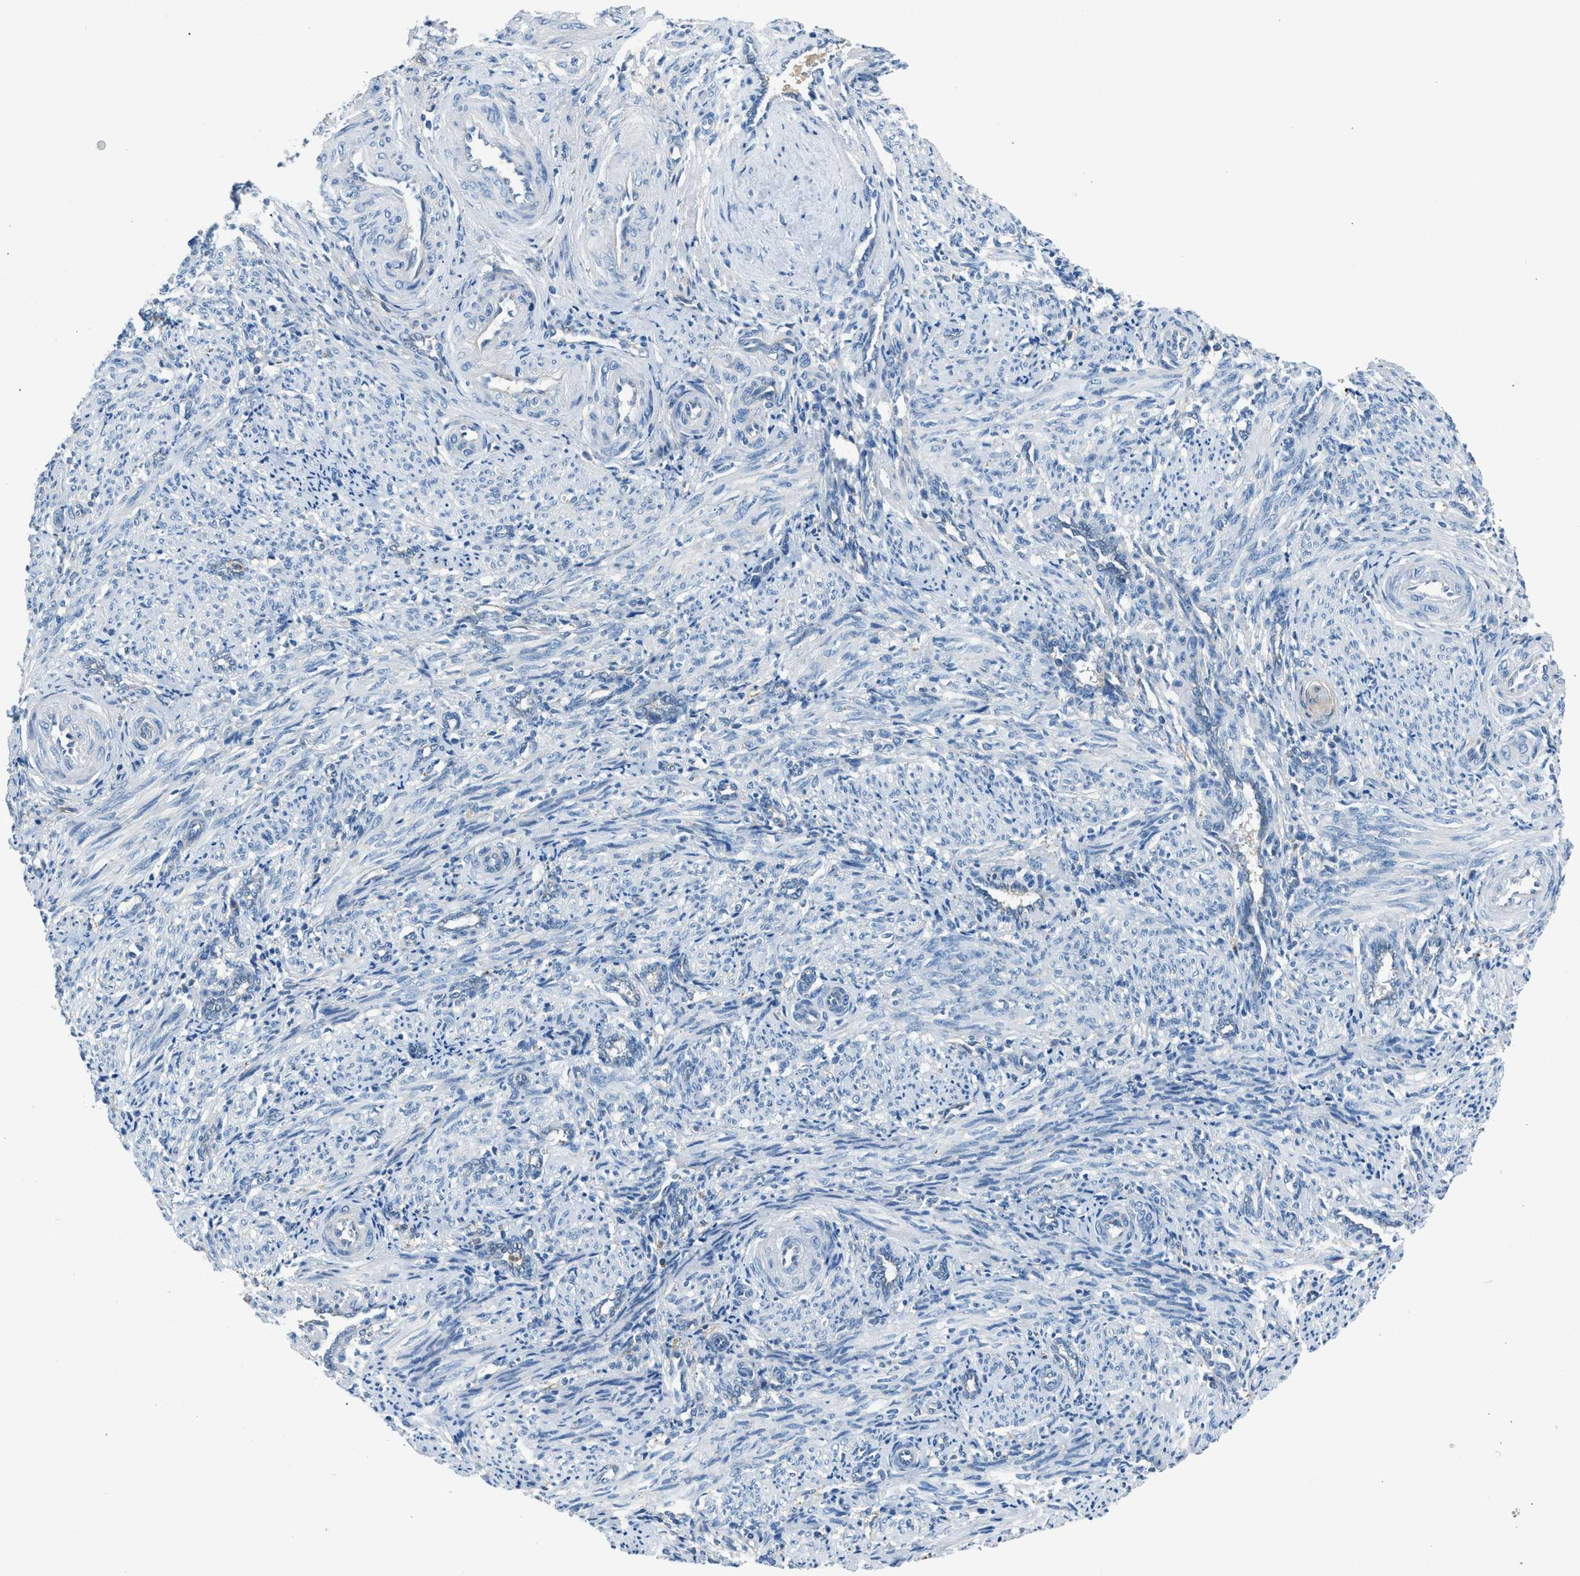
{"staining": {"intensity": "negative", "quantity": "none", "location": "none"}, "tissue": "smooth muscle", "cell_type": "Smooth muscle cells", "image_type": "normal", "snomed": [{"axis": "morphology", "description": "Normal tissue, NOS"}, {"axis": "topography", "description": "Endometrium"}], "caption": "A high-resolution histopathology image shows immunohistochemistry (IHC) staining of benign smooth muscle, which exhibits no significant expression in smooth muscle cells.", "gene": "BMP1", "patient": {"sex": "female", "age": 33}}